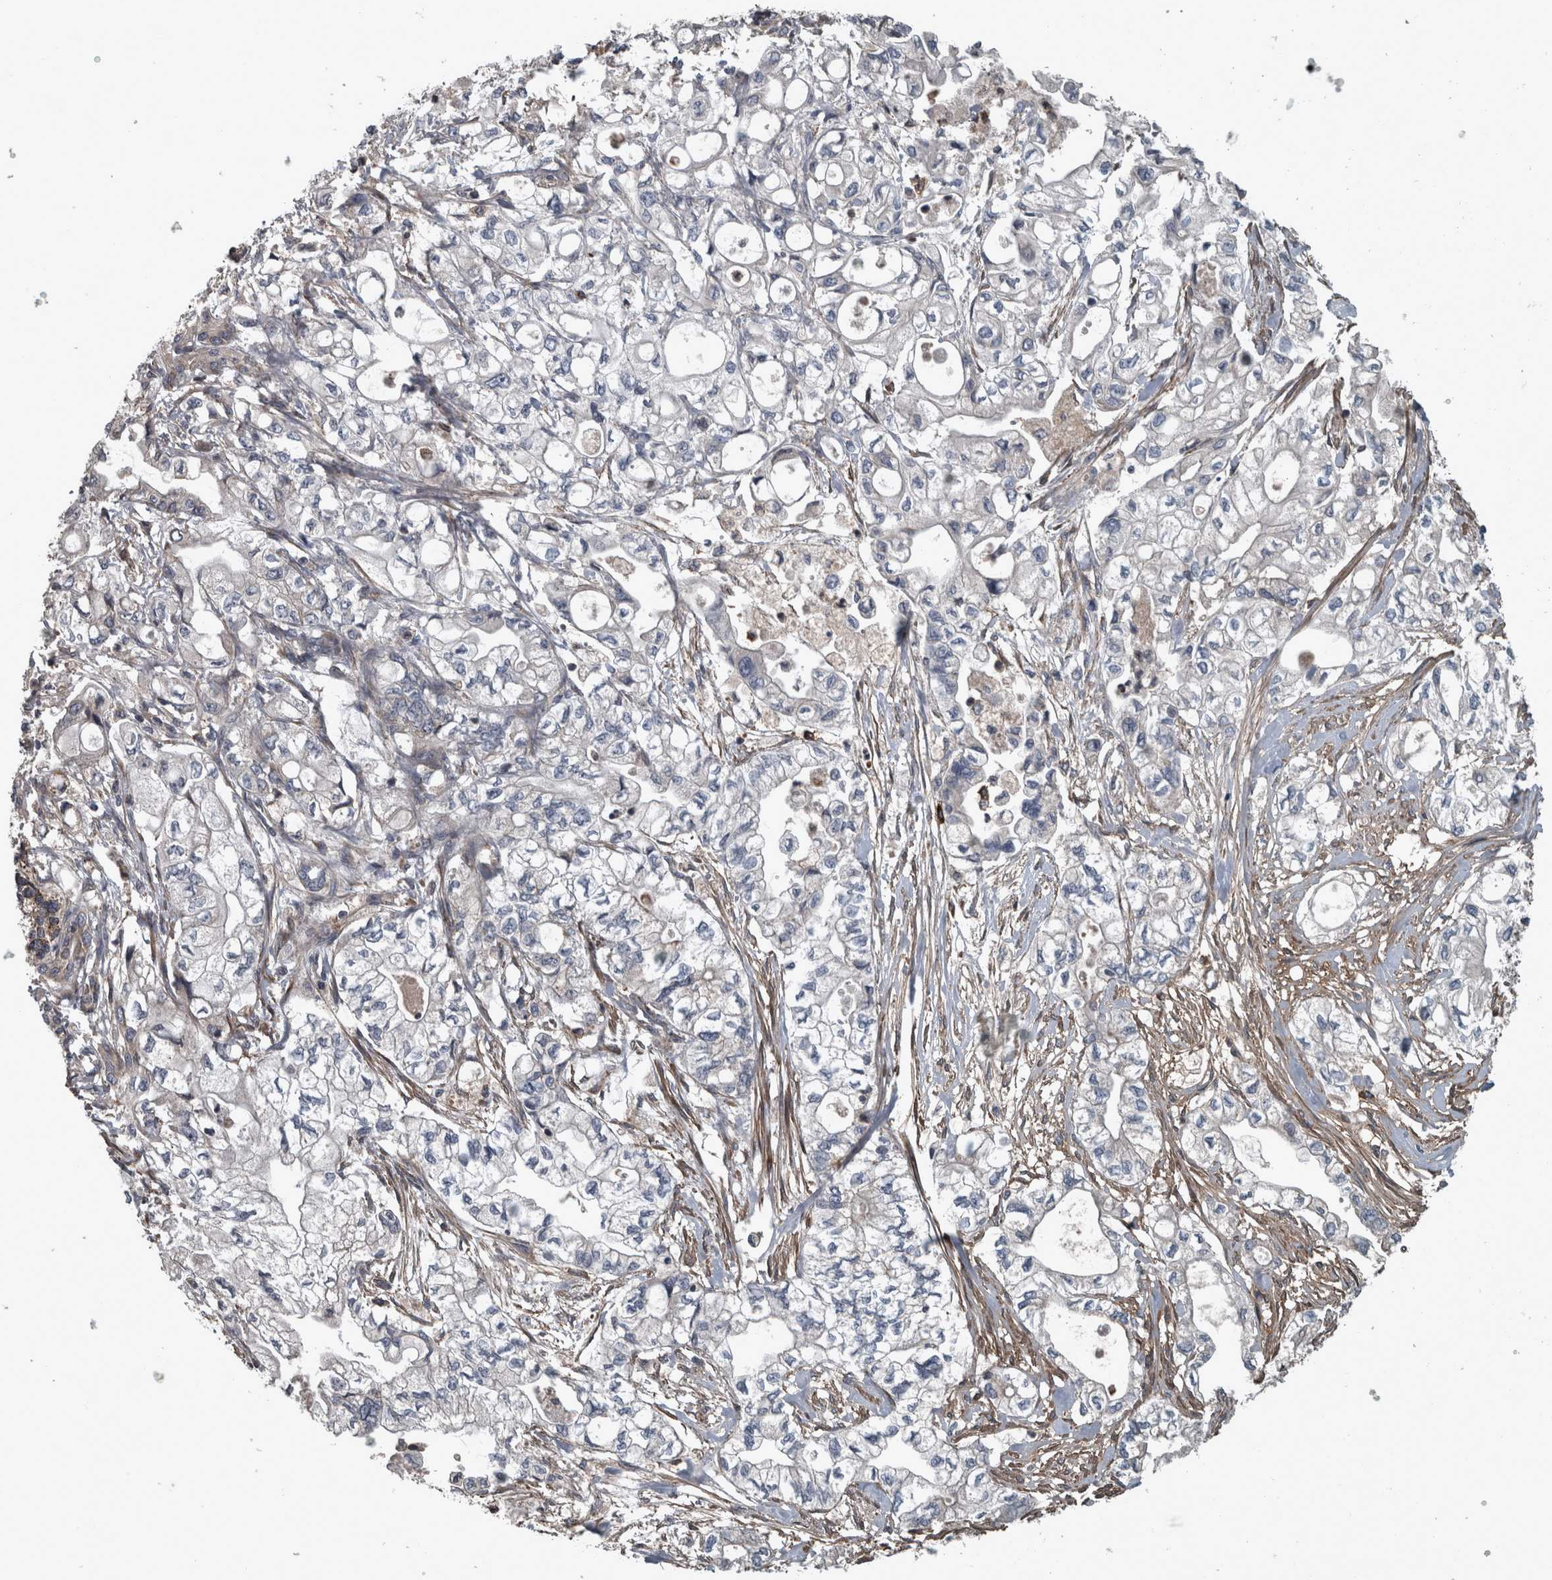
{"staining": {"intensity": "negative", "quantity": "none", "location": "none"}, "tissue": "pancreatic cancer", "cell_type": "Tumor cells", "image_type": "cancer", "snomed": [{"axis": "morphology", "description": "Adenocarcinoma, NOS"}, {"axis": "topography", "description": "Pancreas"}], "caption": "IHC of pancreatic adenocarcinoma shows no staining in tumor cells. (DAB immunohistochemistry, high magnification).", "gene": "EXOC8", "patient": {"sex": "male", "age": 79}}